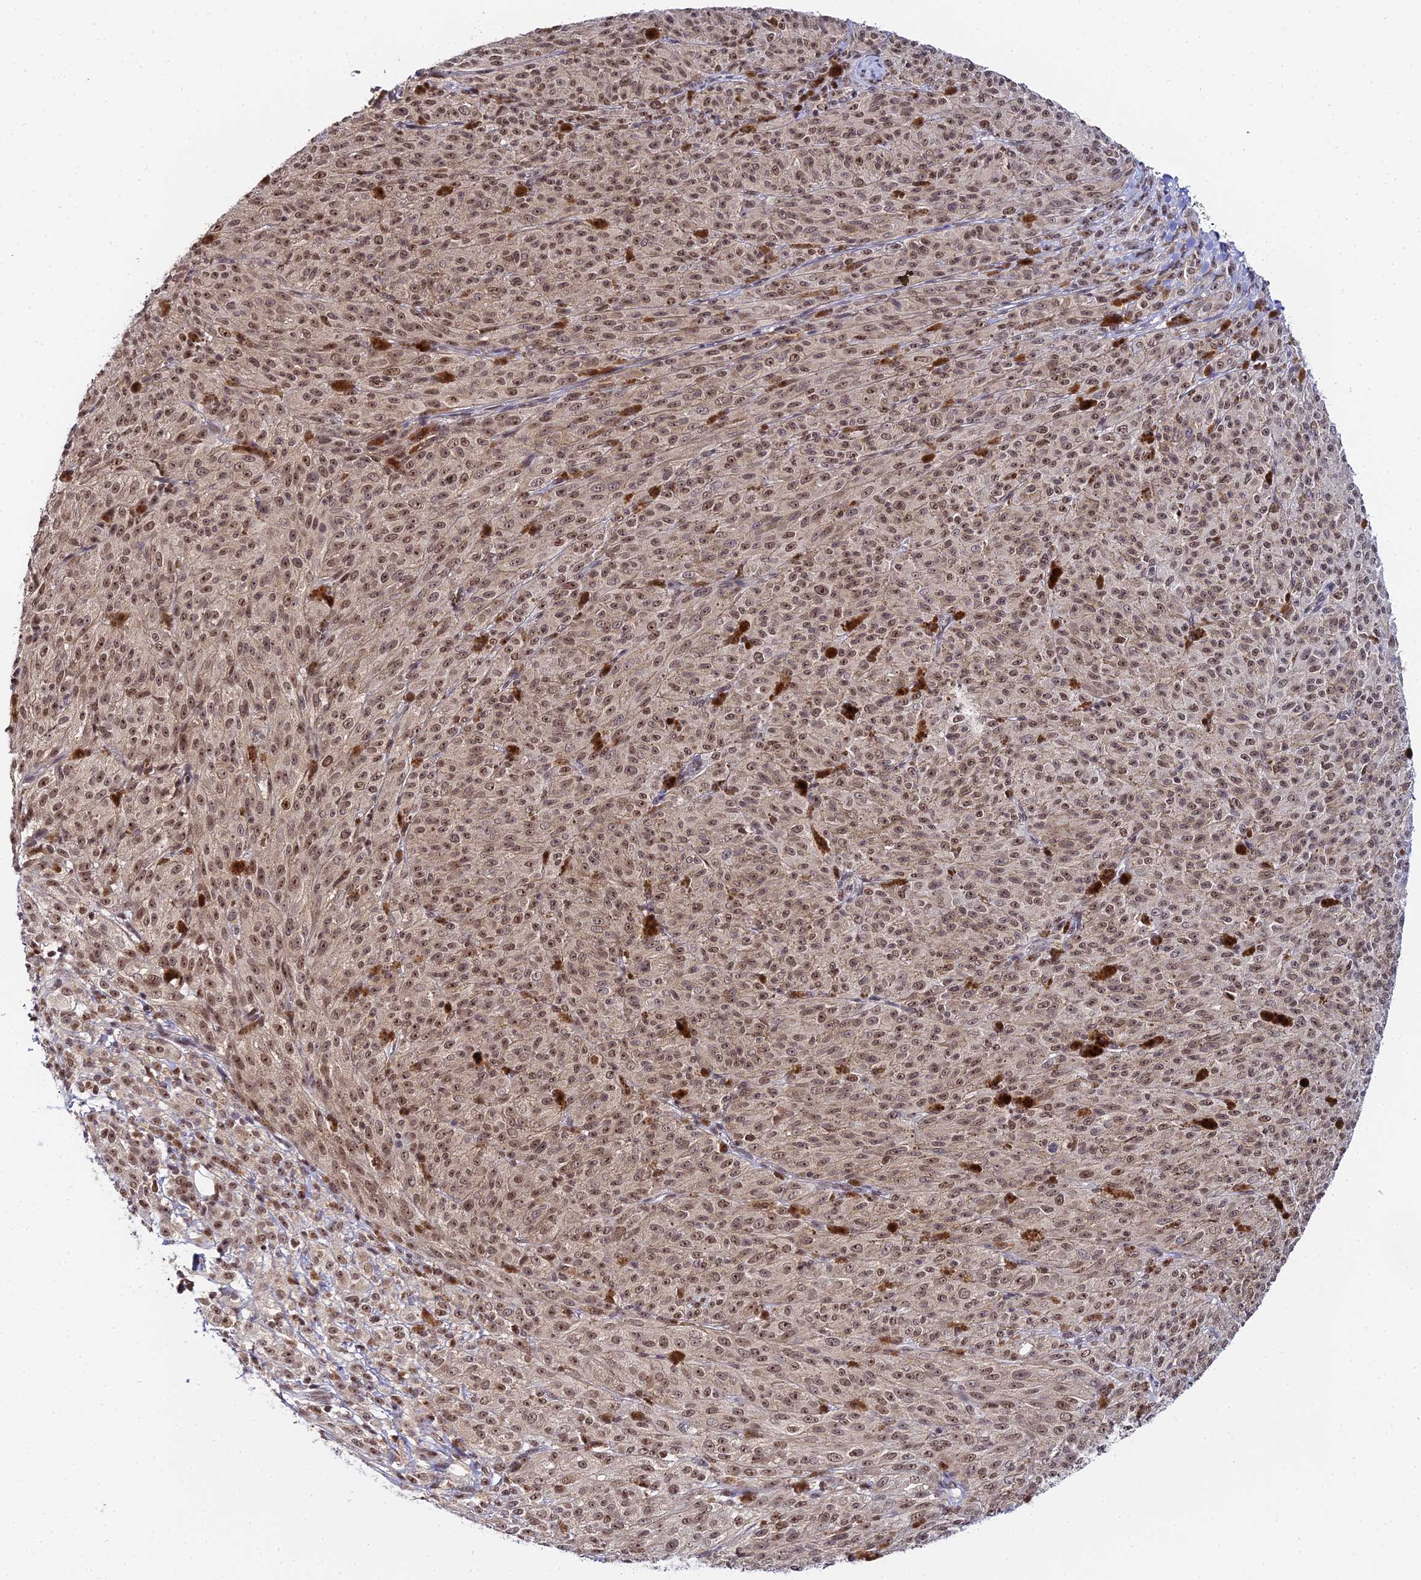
{"staining": {"intensity": "moderate", "quantity": ">75%", "location": "nuclear"}, "tissue": "melanoma", "cell_type": "Tumor cells", "image_type": "cancer", "snomed": [{"axis": "morphology", "description": "Malignant melanoma, NOS"}, {"axis": "topography", "description": "Skin"}], "caption": "Immunohistochemistry (DAB (3,3'-diaminobenzidine)) staining of human malignant melanoma reveals moderate nuclear protein staining in about >75% of tumor cells.", "gene": "EXOSC3", "patient": {"sex": "female", "age": 52}}